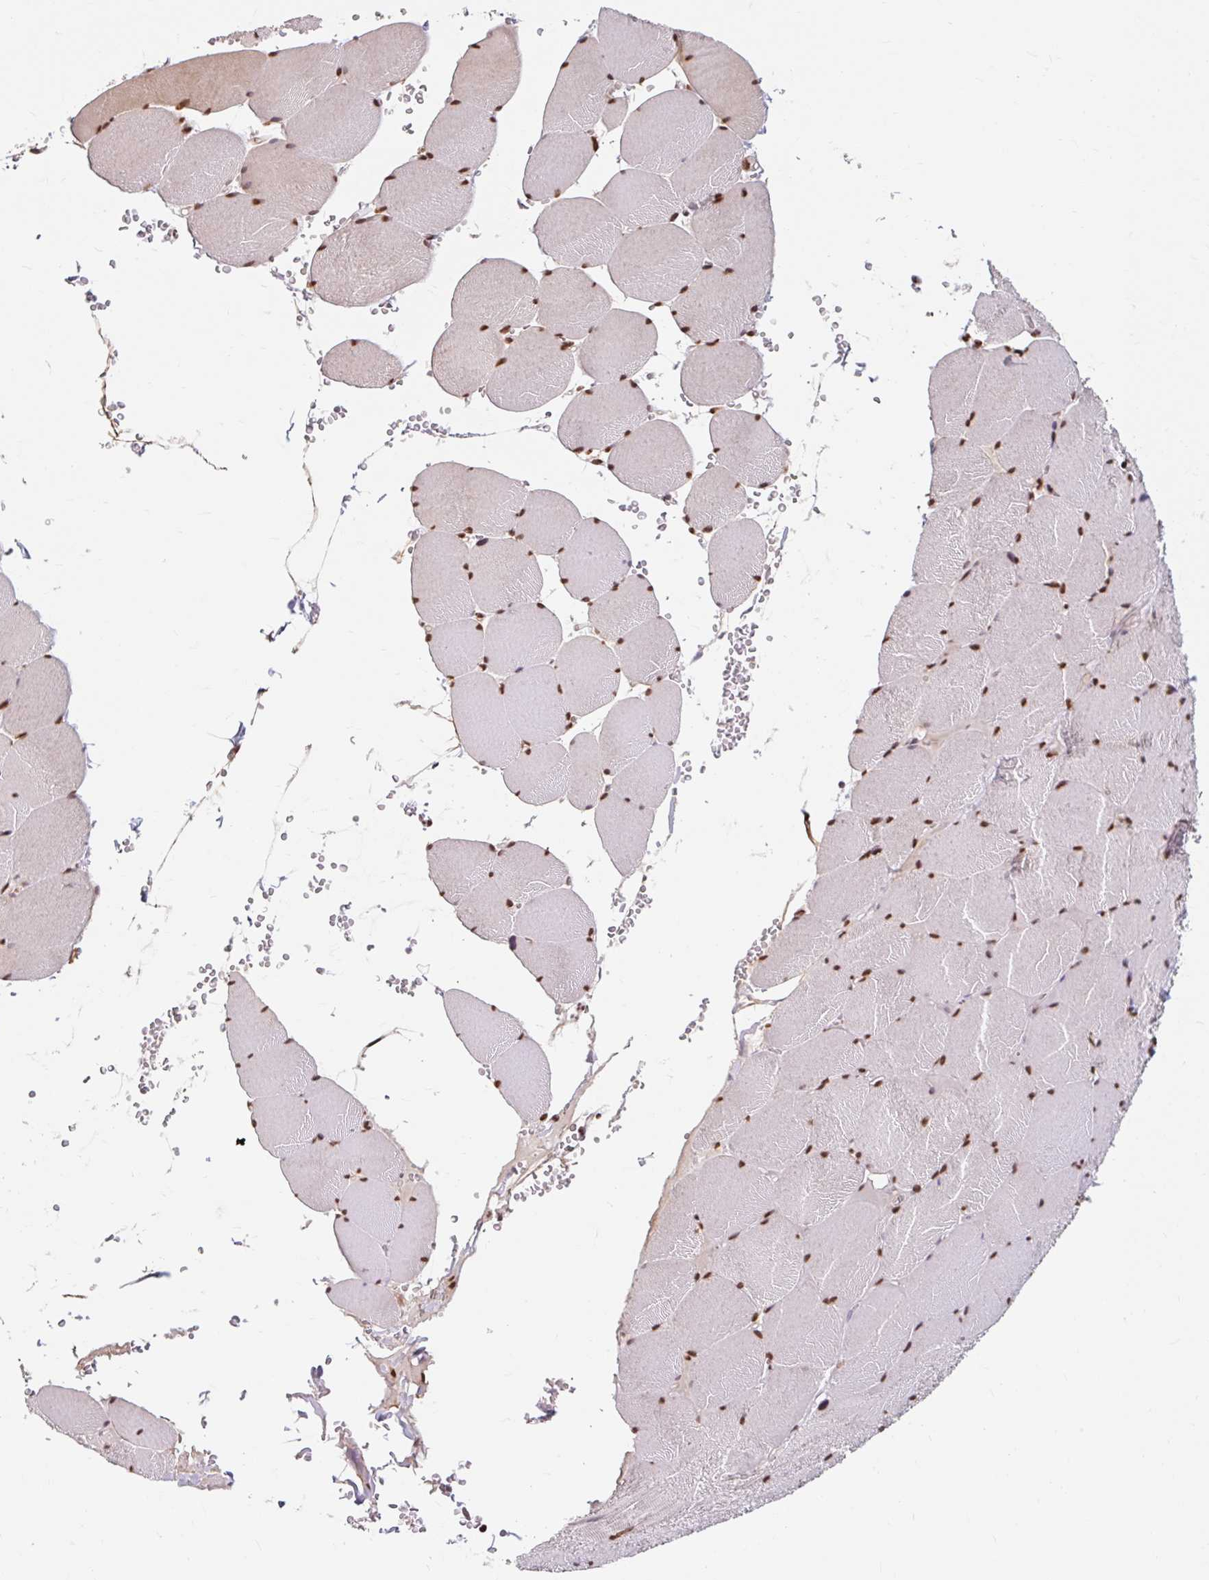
{"staining": {"intensity": "strong", "quantity": ">75%", "location": "nuclear"}, "tissue": "skeletal muscle", "cell_type": "Myocytes", "image_type": "normal", "snomed": [{"axis": "morphology", "description": "Normal tissue, NOS"}, {"axis": "topography", "description": "Skeletal muscle"}, {"axis": "topography", "description": "Head-Neck"}], "caption": "Immunohistochemical staining of normal skeletal muscle demonstrates >75% levels of strong nuclear protein positivity in about >75% of myocytes.", "gene": "BICRA", "patient": {"sex": "male", "age": 66}}